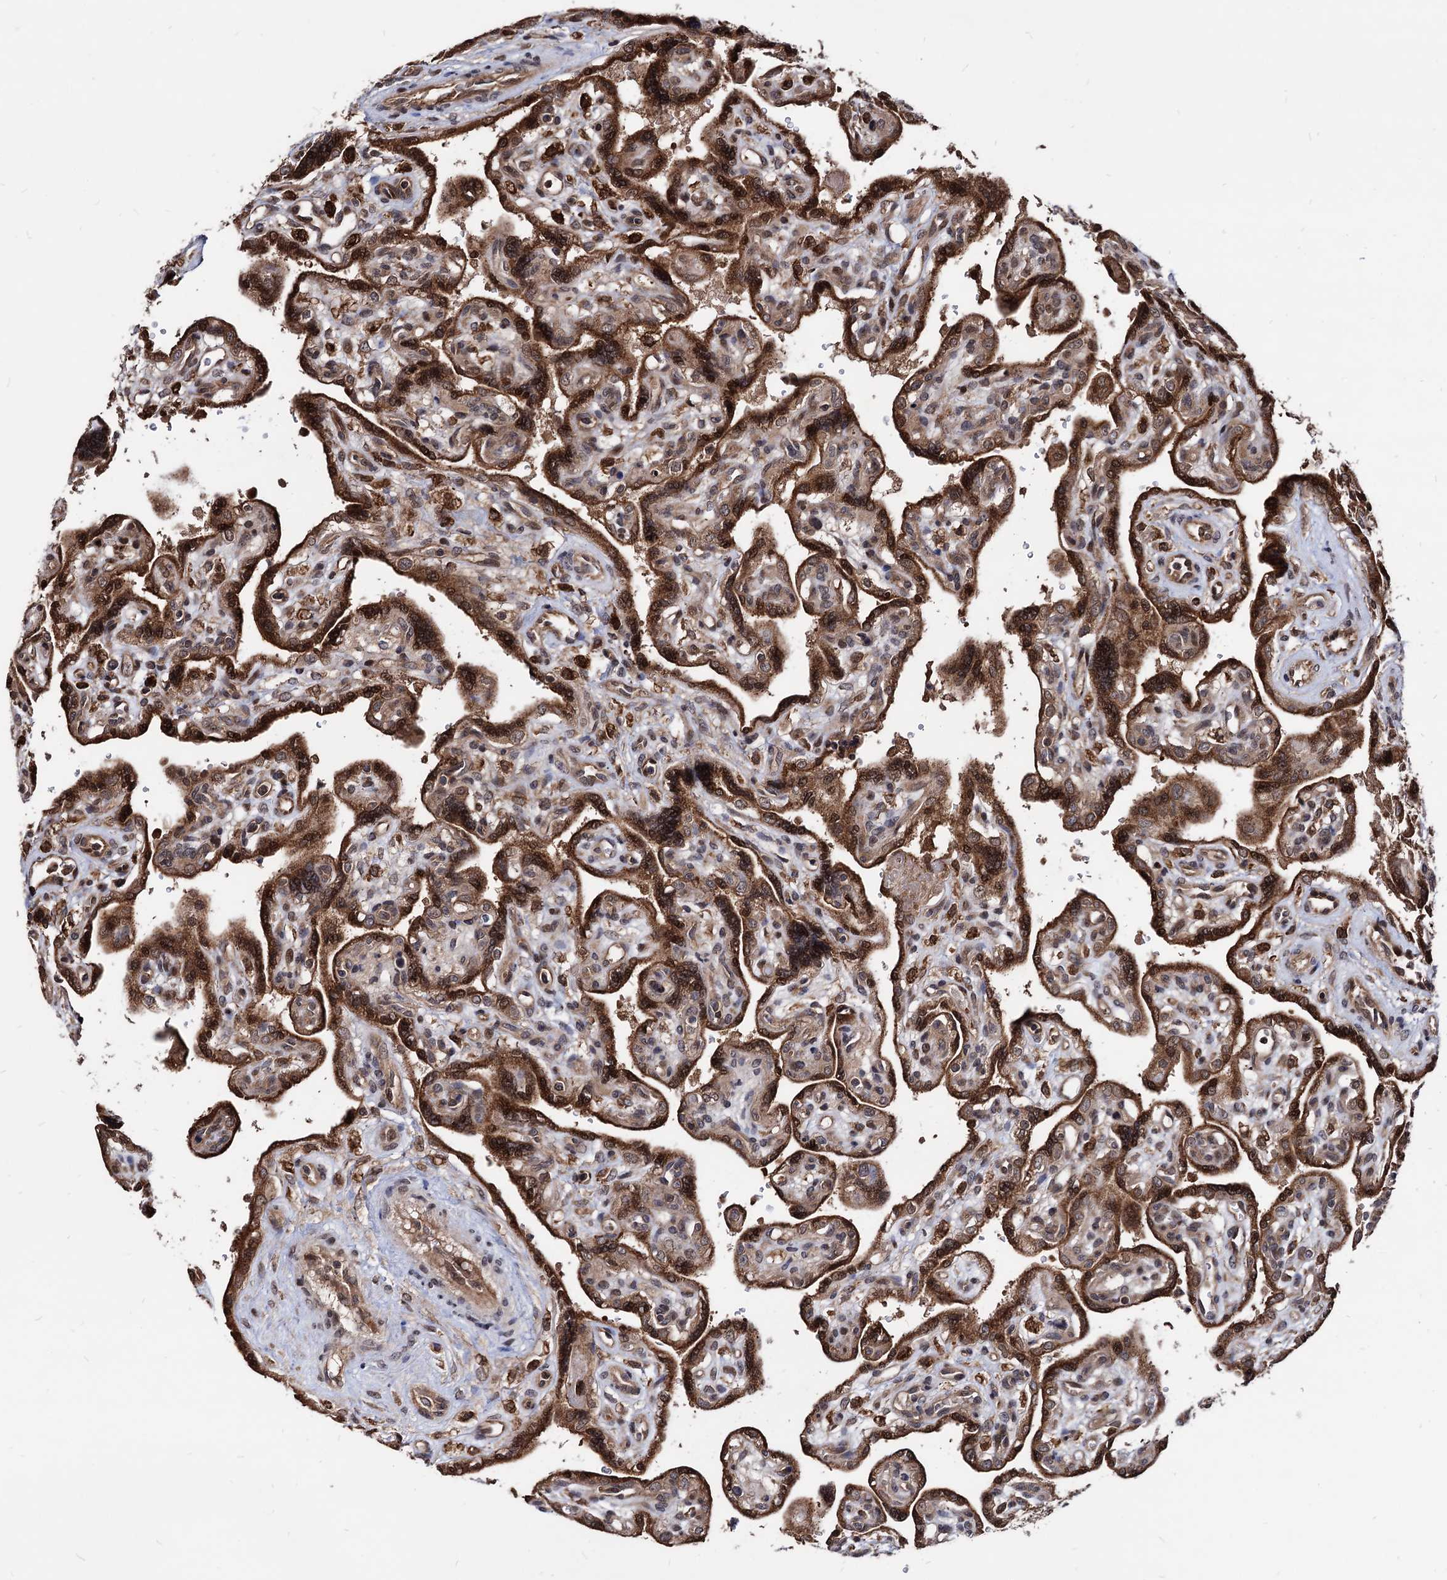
{"staining": {"intensity": "strong", "quantity": ">75%", "location": "cytoplasmic/membranous,nuclear"}, "tissue": "placenta", "cell_type": "Trophoblastic cells", "image_type": "normal", "snomed": [{"axis": "morphology", "description": "Normal tissue, NOS"}, {"axis": "topography", "description": "Placenta"}], "caption": "A brown stain labels strong cytoplasmic/membranous,nuclear positivity of a protein in trophoblastic cells of unremarkable placenta. (Stains: DAB (3,3'-diaminobenzidine) in brown, nuclei in blue, Microscopy: brightfield microscopy at high magnification).", "gene": "ANKRD12", "patient": {"sex": "female", "age": 39}}